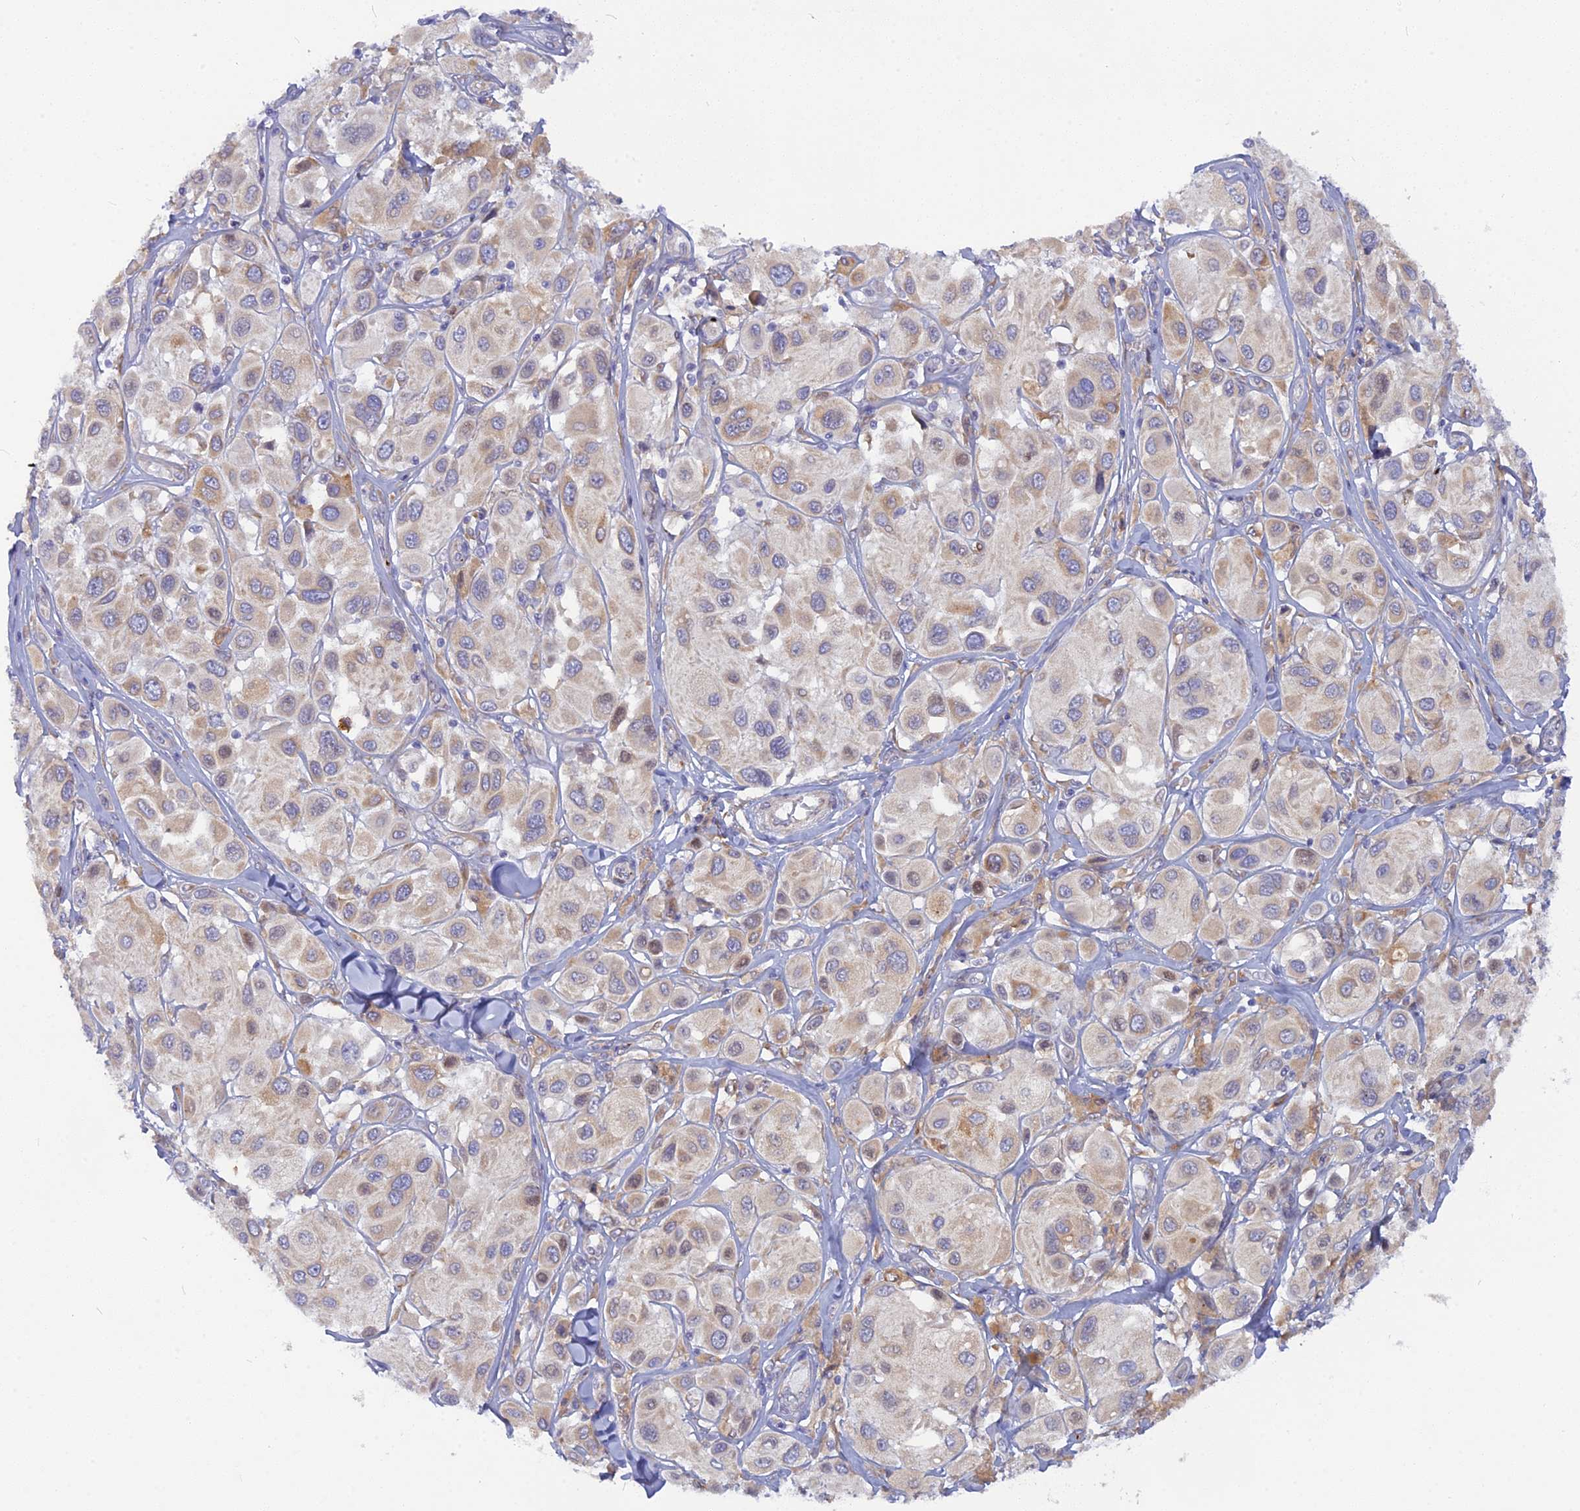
{"staining": {"intensity": "weak", "quantity": "25%-75%", "location": "cytoplasmic/membranous"}, "tissue": "melanoma", "cell_type": "Tumor cells", "image_type": "cancer", "snomed": [{"axis": "morphology", "description": "Malignant melanoma, Metastatic site"}, {"axis": "topography", "description": "Skin"}], "caption": "Protein expression analysis of human melanoma reveals weak cytoplasmic/membranous positivity in approximately 25%-75% of tumor cells.", "gene": "TLCD1", "patient": {"sex": "male", "age": 41}}